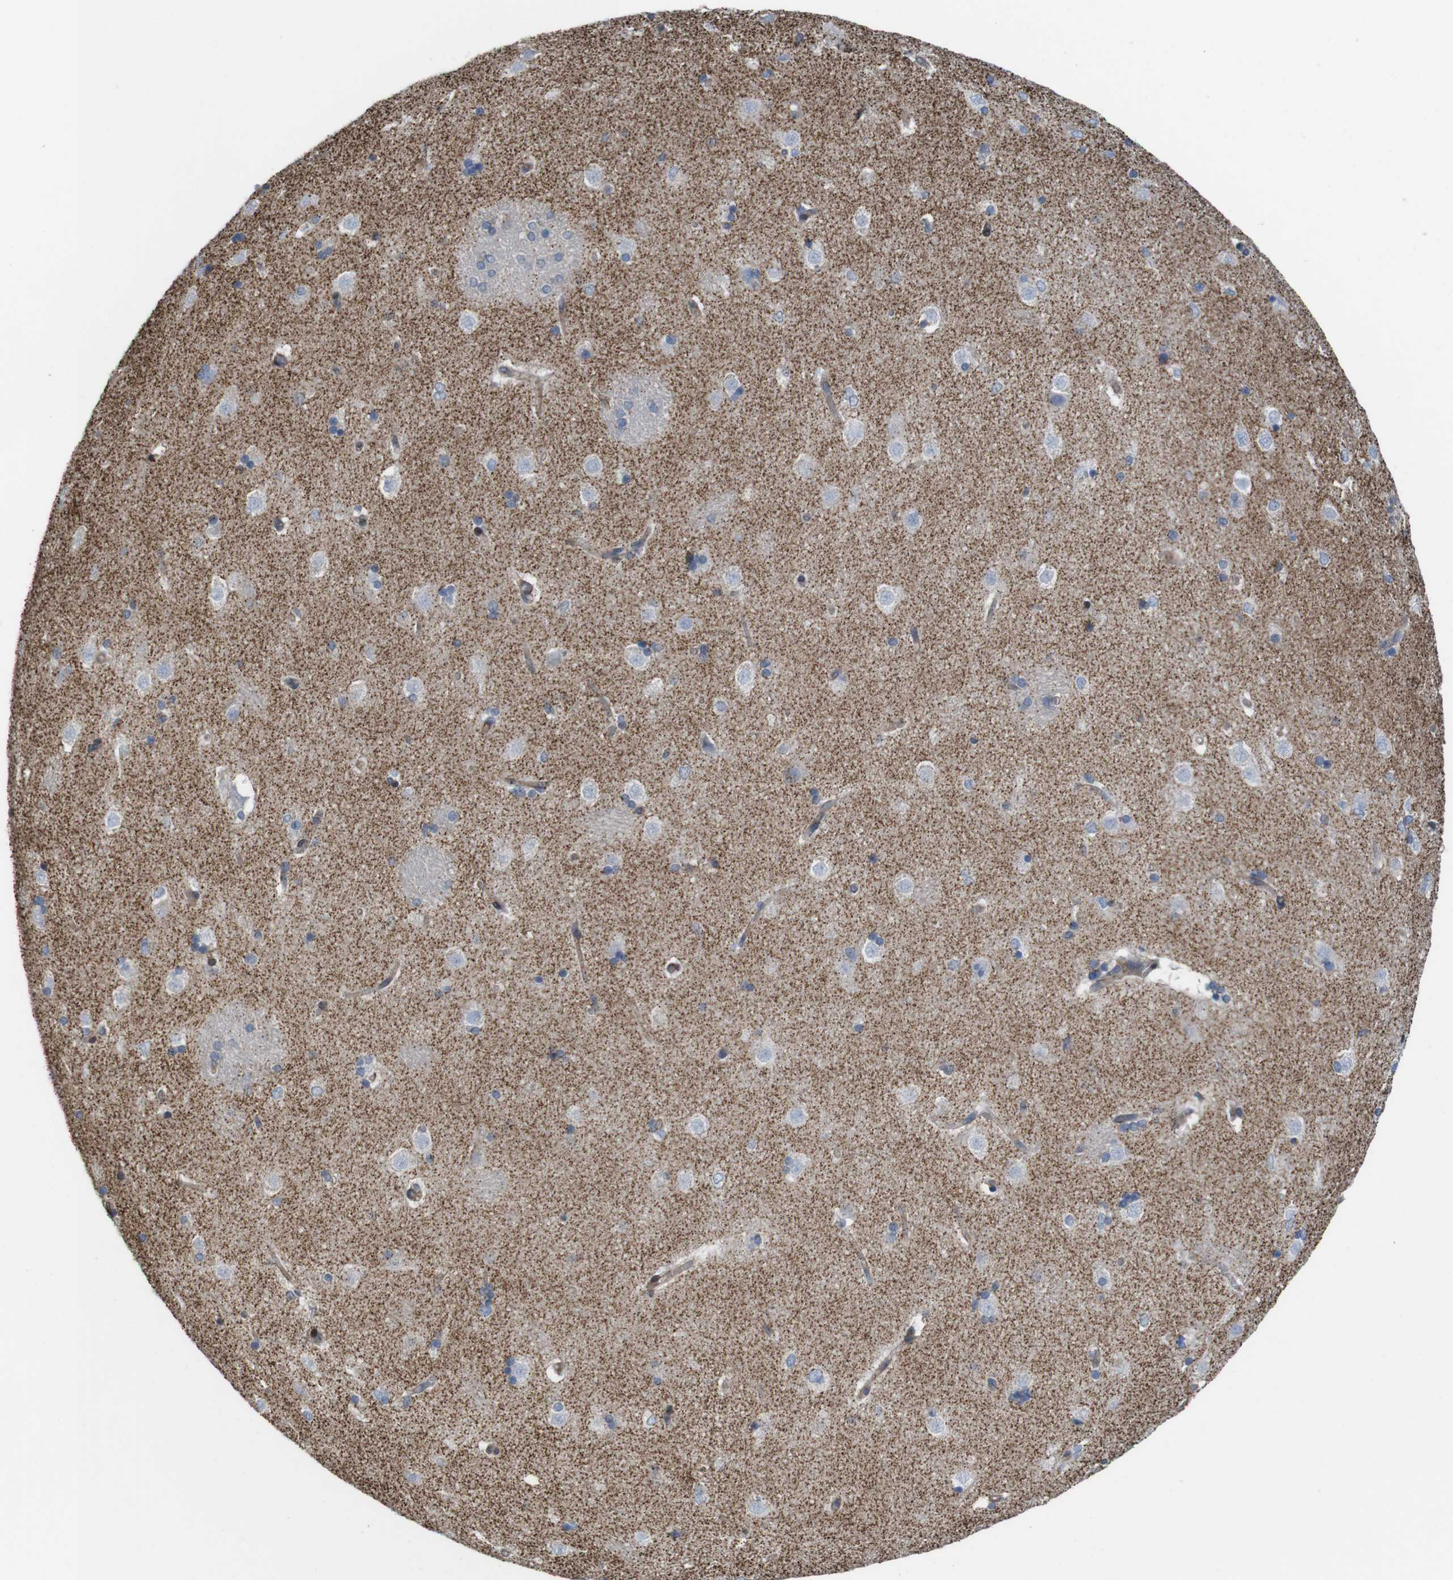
{"staining": {"intensity": "negative", "quantity": "none", "location": "none"}, "tissue": "caudate", "cell_type": "Glial cells", "image_type": "normal", "snomed": [{"axis": "morphology", "description": "Normal tissue, NOS"}, {"axis": "topography", "description": "Lateral ventricle wall"}], "caption": "DAB immunohistochemical staining of benign human caudate displays no significant positivity in glial cells. (Brightfield microscopy of DAB (3,3'-diaminobenzidine) immunohistochemistry (IHC) at high magnification).", "gene": "PCOLCE2", "patient": {"sex": "female", "age": 19}}